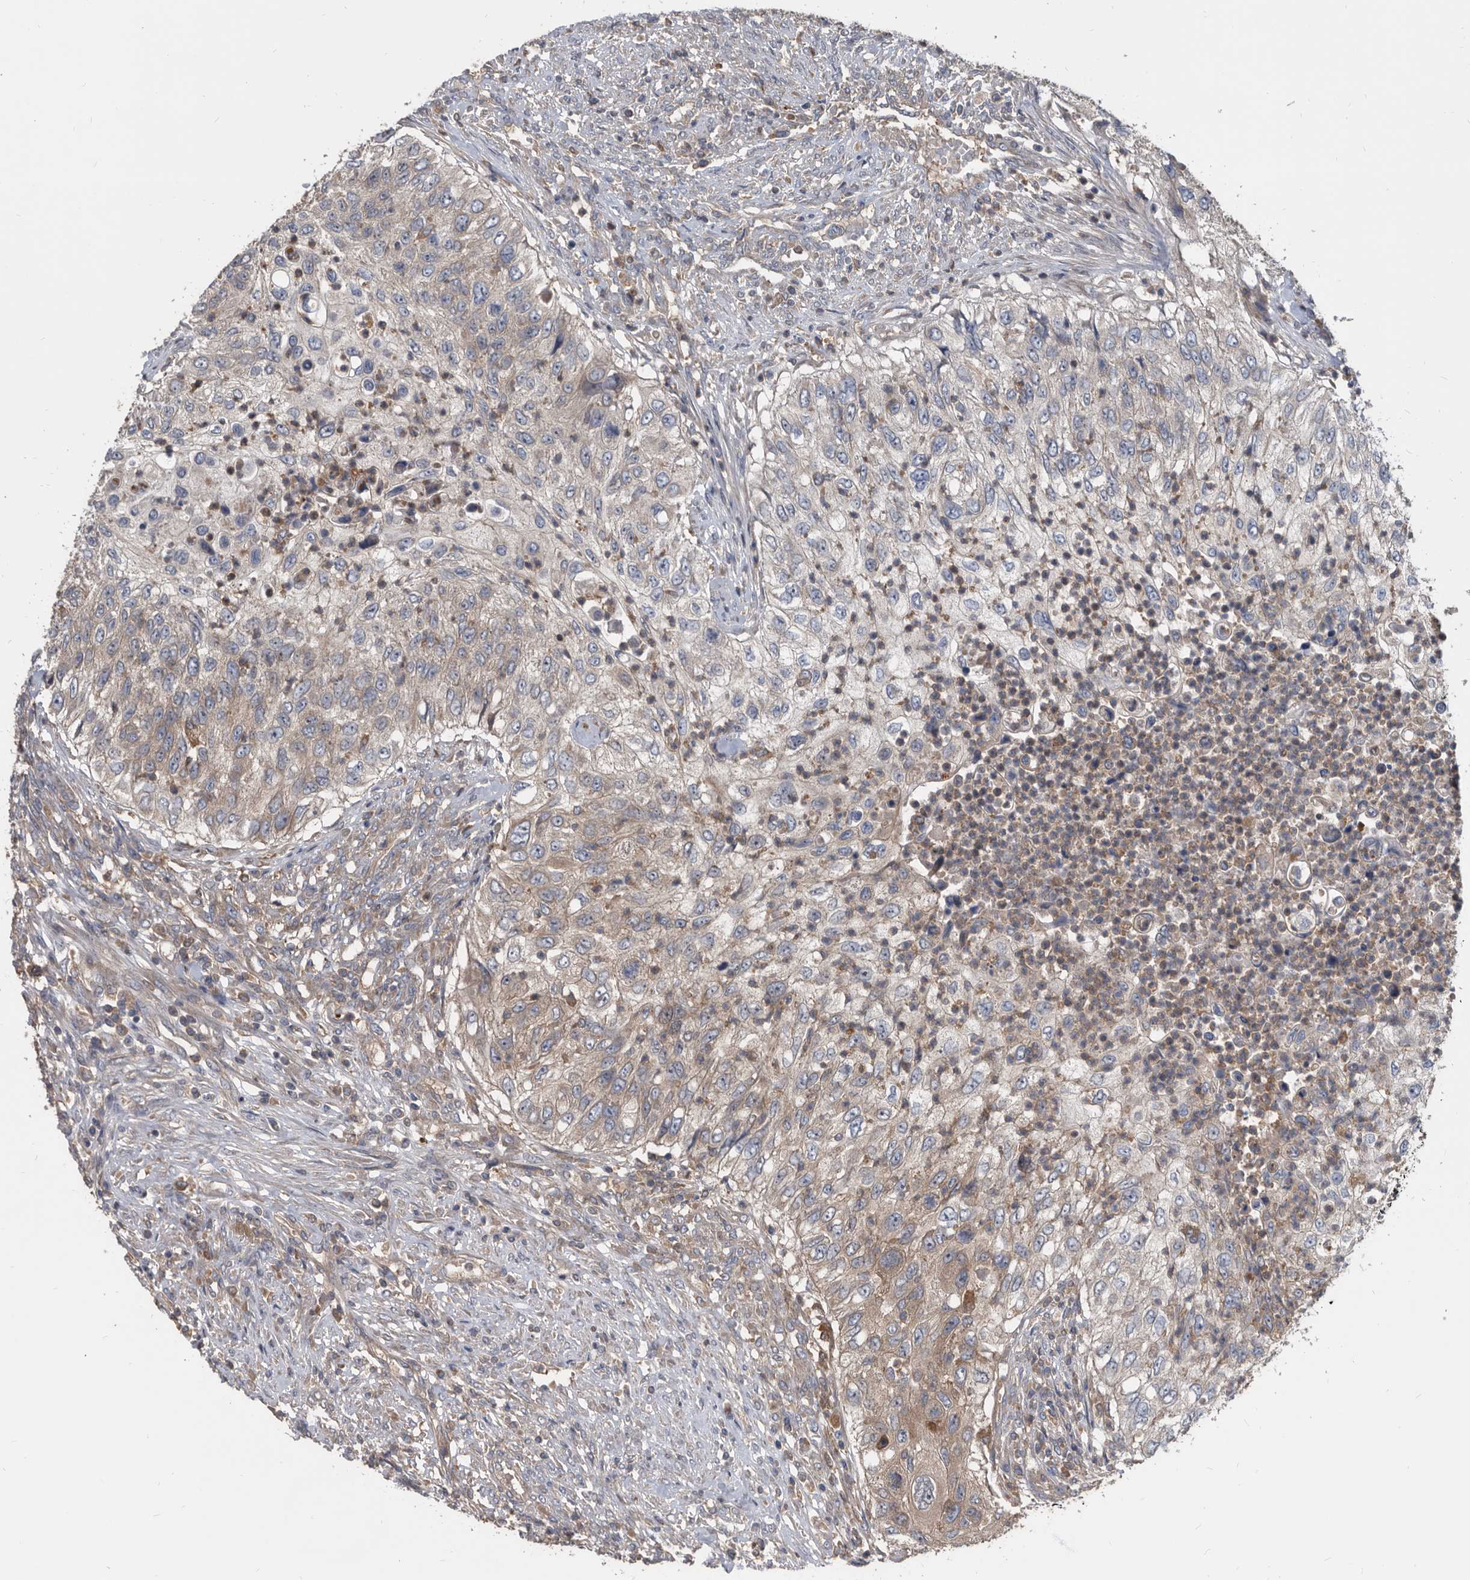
{"staining": {"intensity": "weak", "quantity": "<25%", "location": "cytoplasmic/membranous"}, "tissue": "urothelial cancer", "cell_type": "Tumor cells", "image_type": "cancer", "snomed": [{"axis": "morphology", "description": "Urothelial carcinoma, High grade"}, {"axis": "topography", "description": "Urinary bladder"}], "caption": "Immunohistochemical staining of urothelial cancer reveals no significant positivity in tumor cells.", "gene": "APEH", "patient": {"sex": "female", "age": 60}}